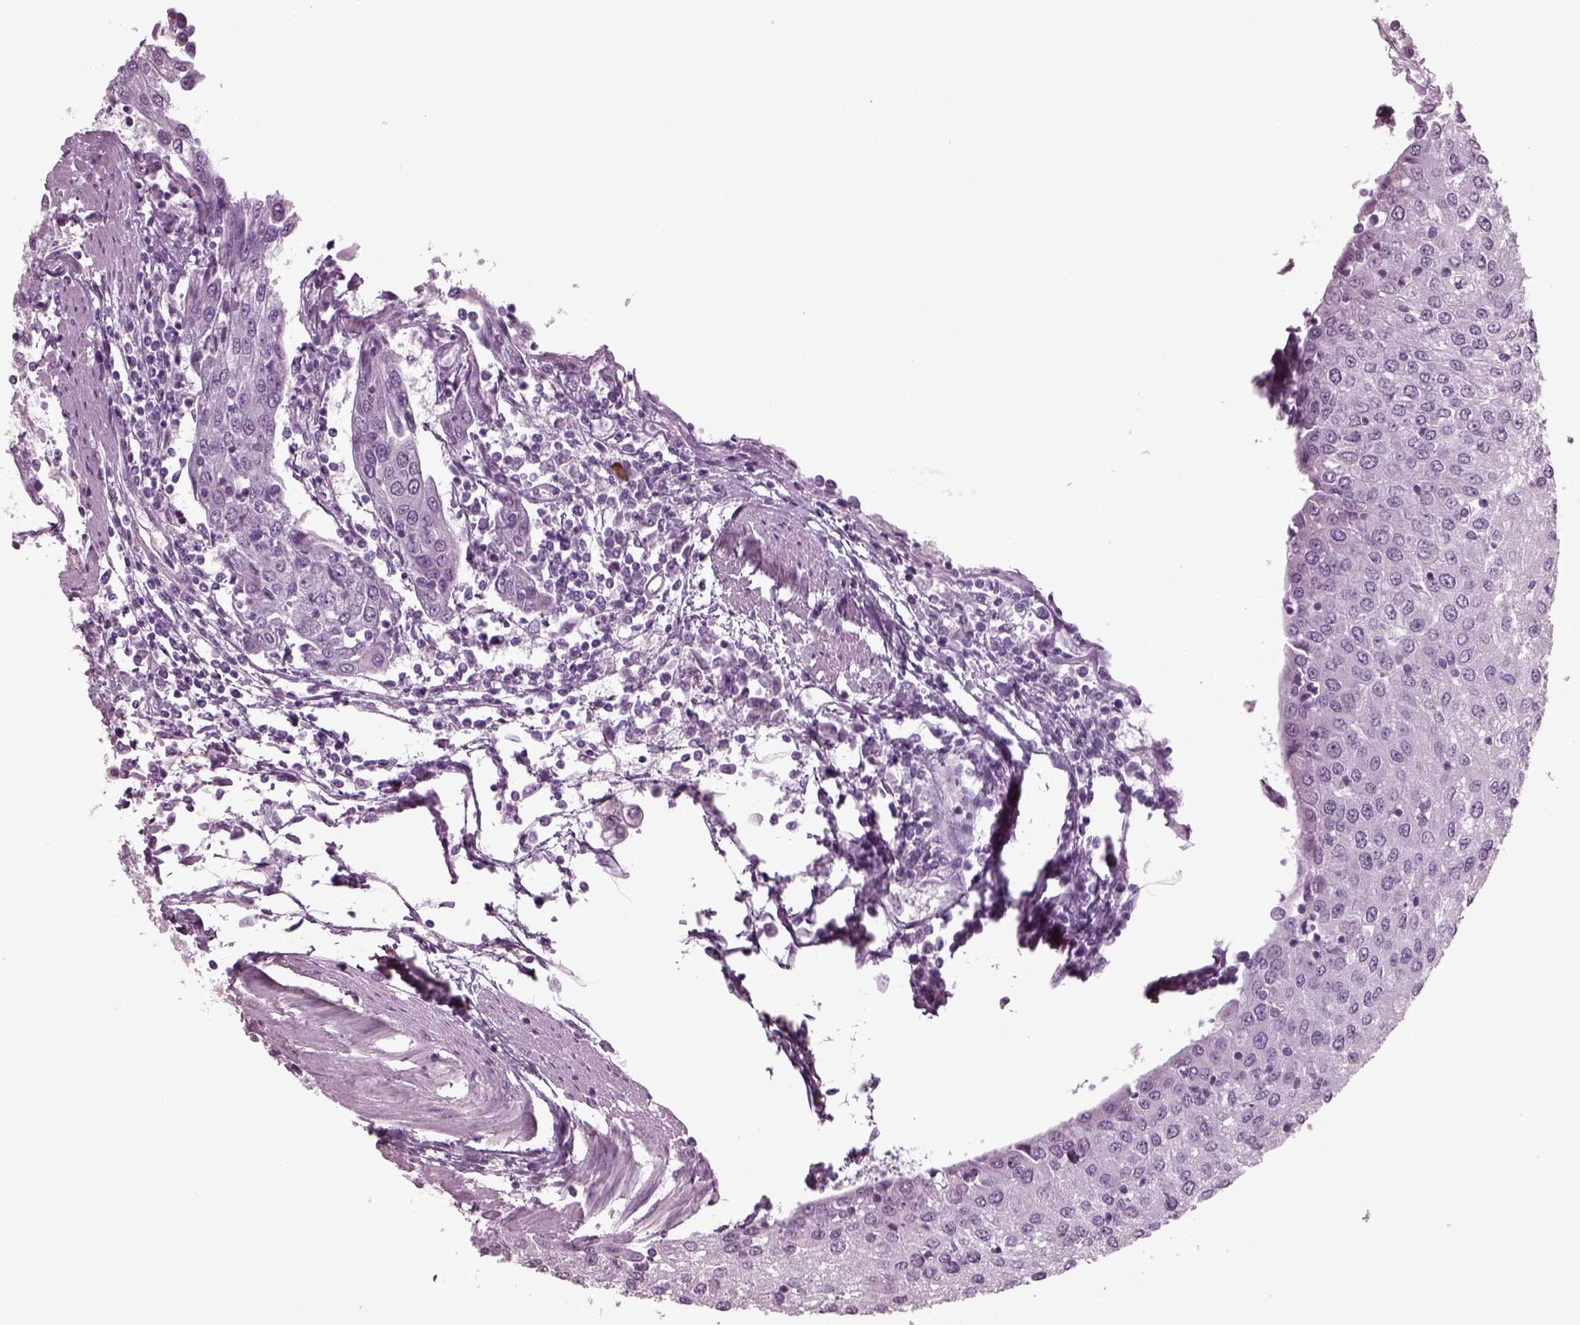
{"staining": {"intensity": "negative", "quantity": "none", "location": "none"}, "tissue": "urothelial cancer", "cell_type": "Tumor cells", "image_type": "cancer", "snomed": [{"axis": "morphology", "description": "Urothelial carcinoma, High grade"}, {"axis": "topography", "description": "Urinary bladder"}], "caption": "Immunohistochemistry (IHC) micrograph of neoplastic tissue: human urothelial carcinoma (high-grade) stained with DAB demonstrates no significant protein staining in tumor cells.", "gene": "TPPP2", "patient": {"sex": "female", "age": 85}}